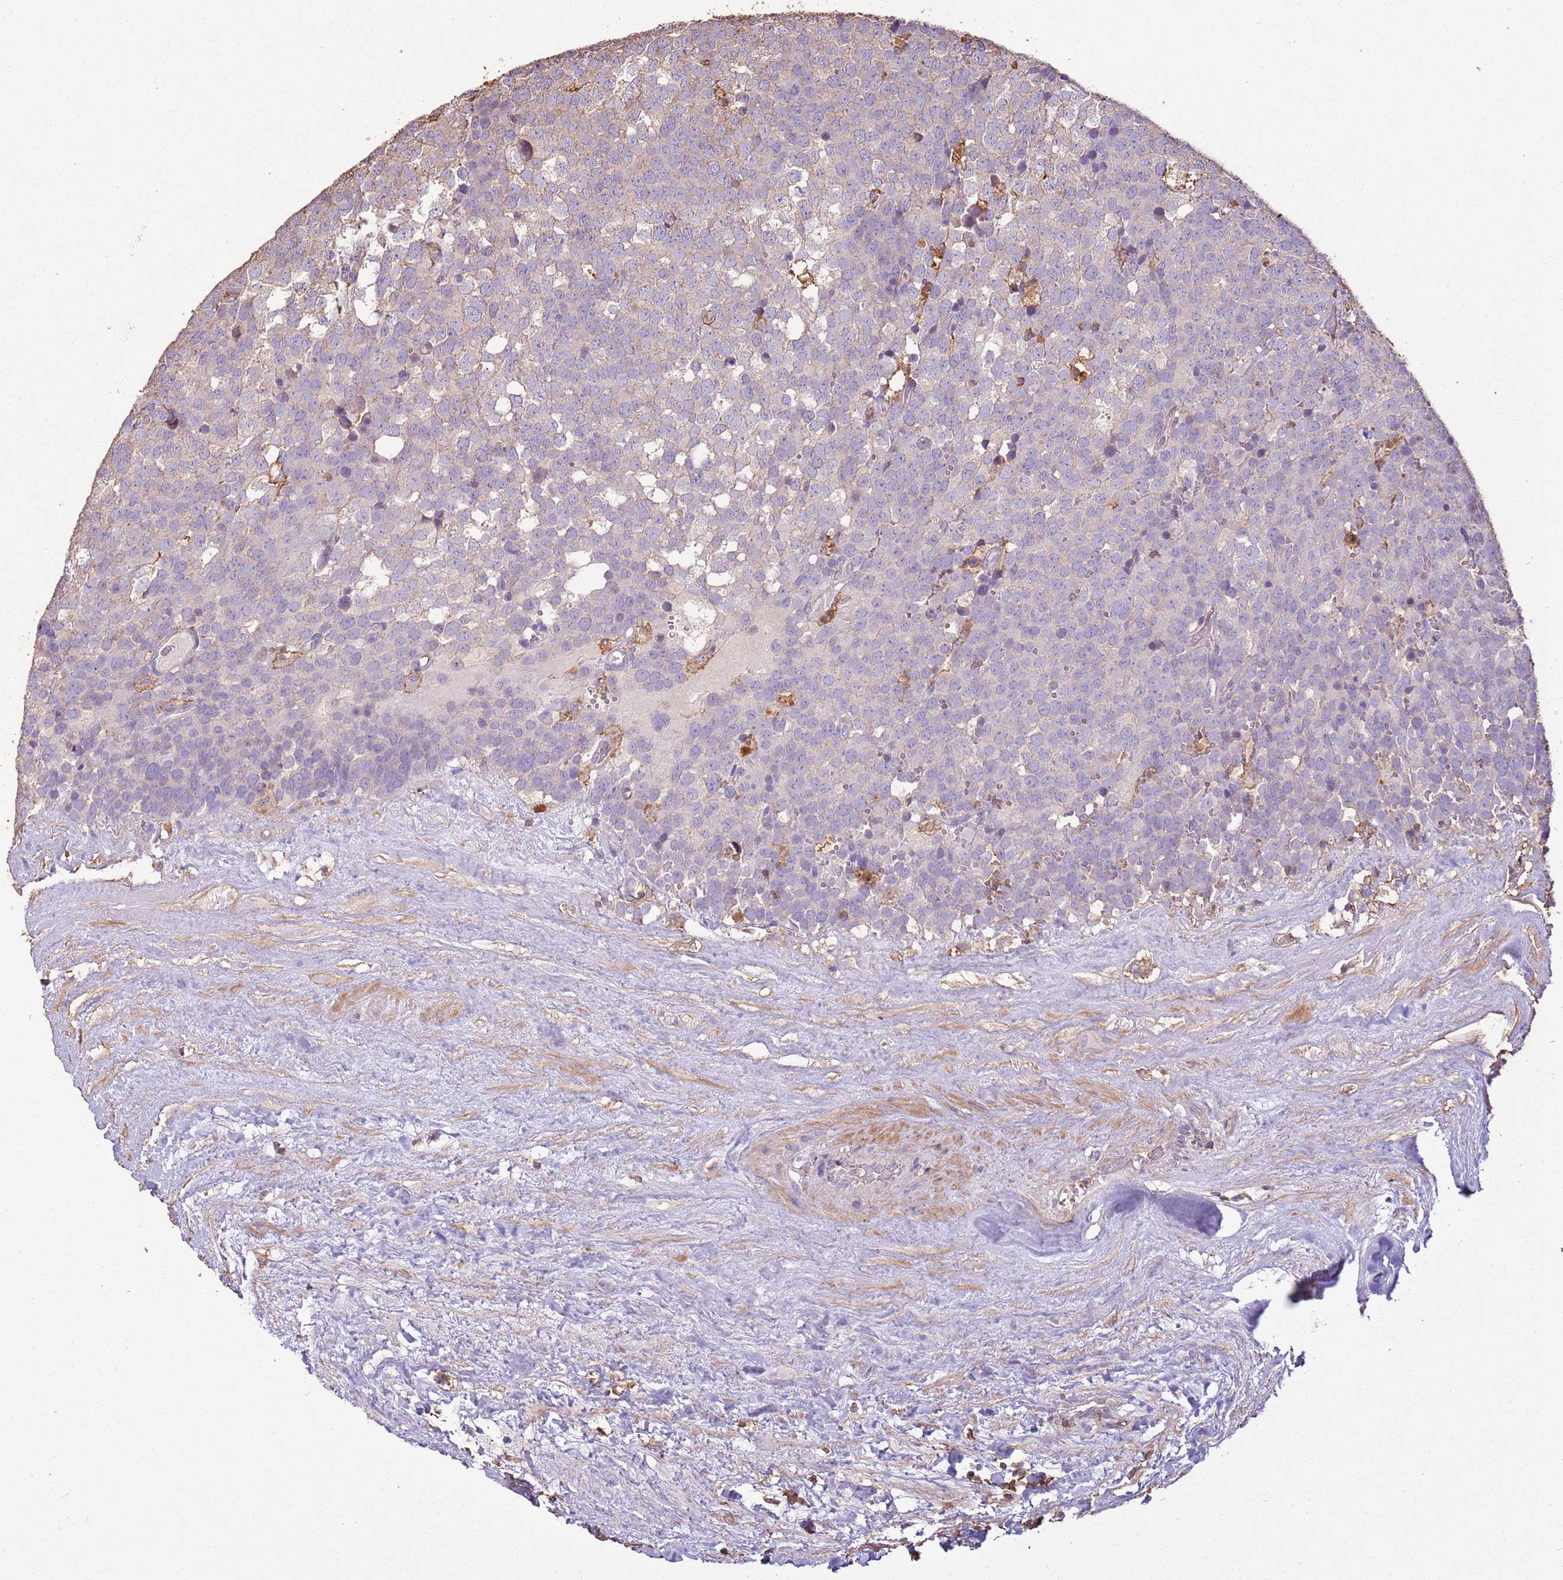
{"staining": {"intensity": "negative", "quantity": "none", "location": "none"}, "tissue": "testis cancer", "cell_type": "Tumor cells", "image_type": "cancer", "snomed": [{"axis": "morphology", "description": "Seminoma, NOS"}, {"axis": "topography", "description": "Testis"}], "caption": "The histopathology image demonstrates no significant expression in tumor cells of testis cancer (seminoma). The staining was performed using DAB to visualize the protein expression in brown, while the nuclei were stained in blue with hematoxylin (Magnification: 20x).", "gene": "ARL10", "patient": {"sex": "male", "age": 71}}